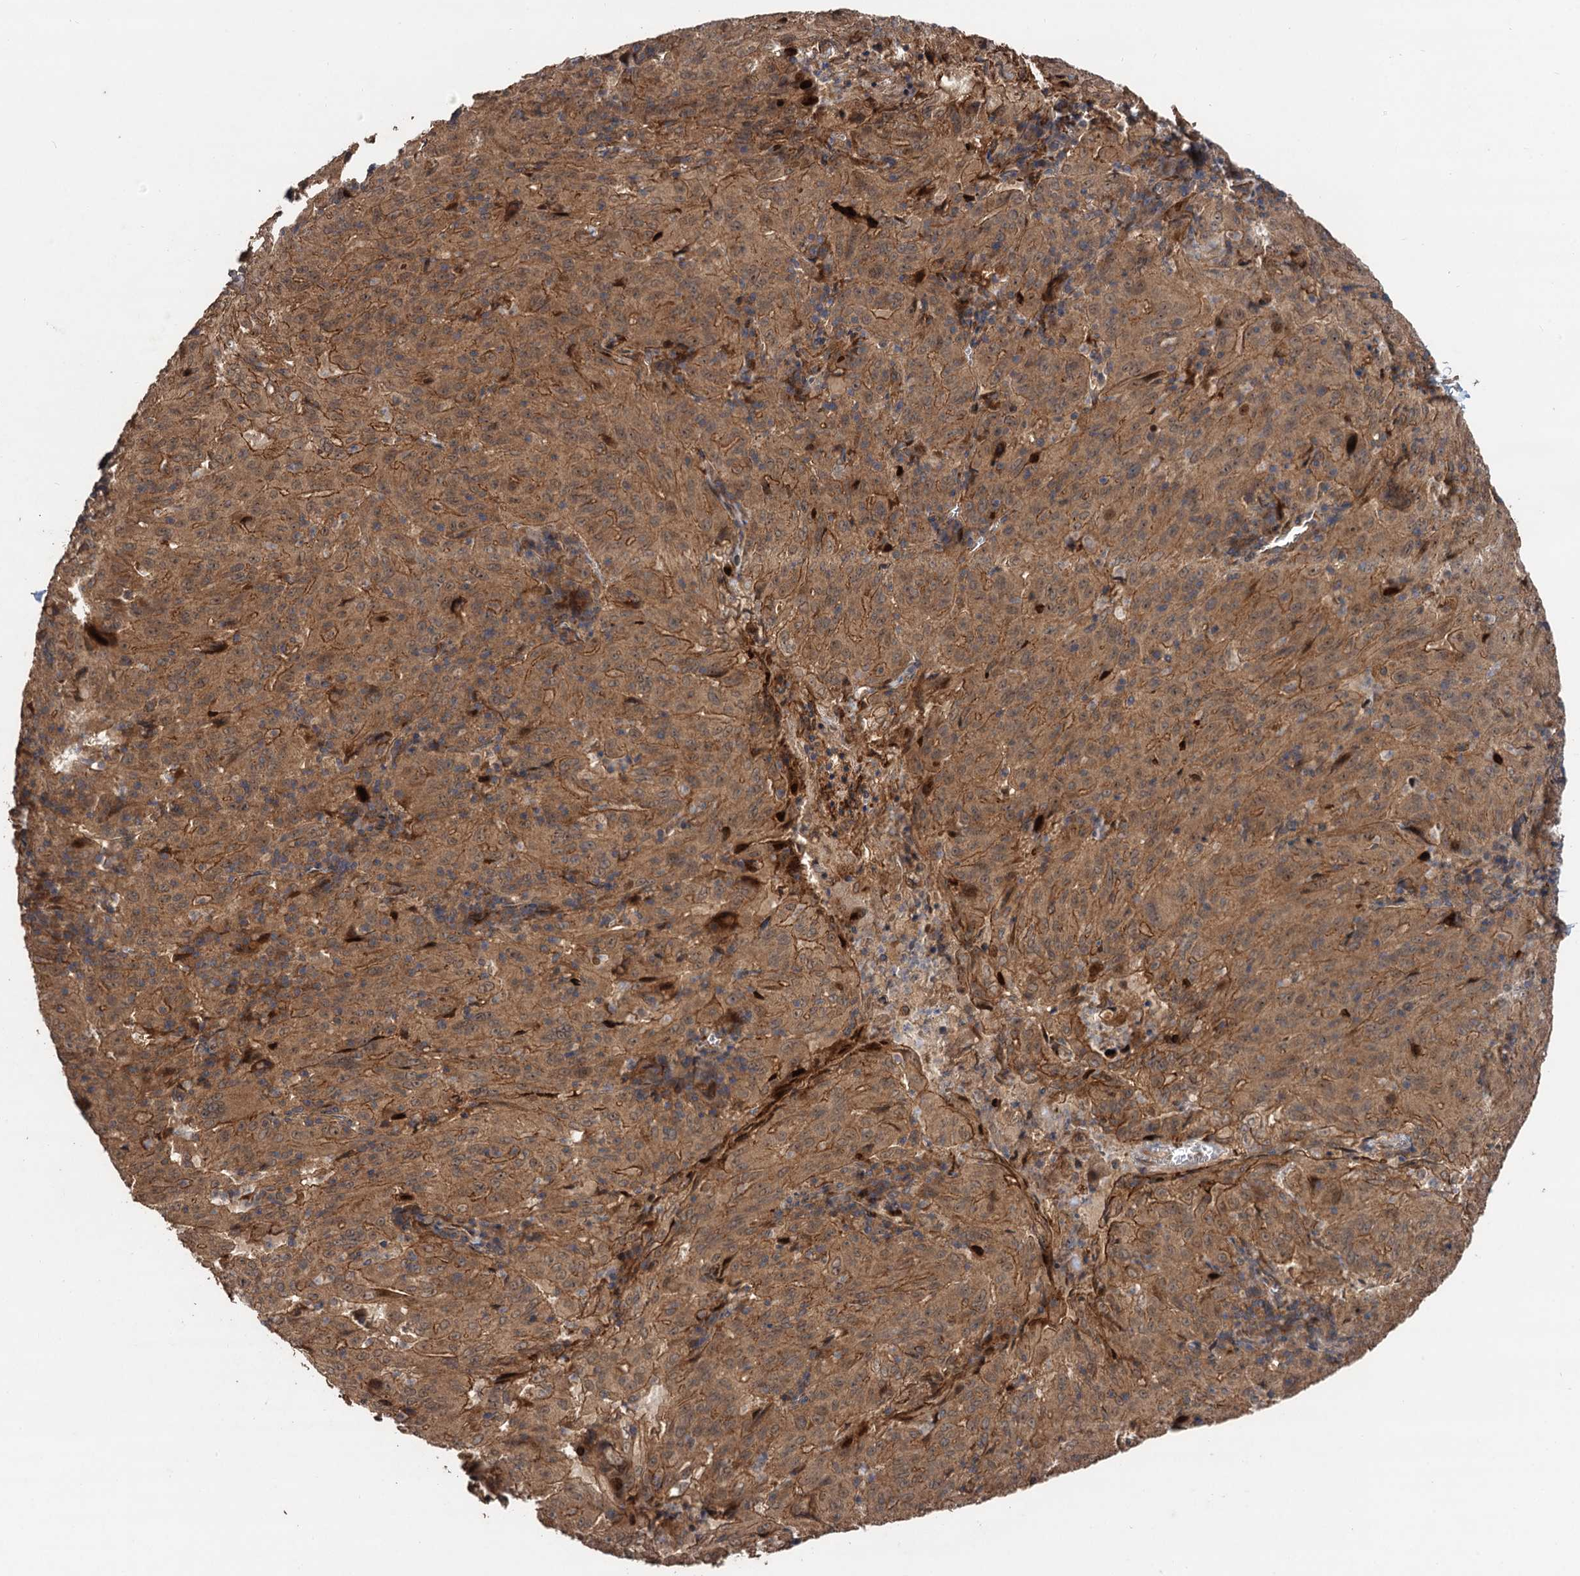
{"staining": {"intensity": "moderate", "quantity": ">75%", "location": "cytoplasmic/membranous"}, "tissue": "pancreatic cancer", "cell_type": "Tumor cells", "image_type": "cancer", "snomed": [{"axis": "morphology", "description": "Adenocarcinoma, NOS"}, {"axis": "topography", "description": "Pancreas"}], "caption": "A histopathology image showing moderate cytoplasmic/membranous staining in about >75% of tumor cells in pancreatic cancer, as visualized by brown immunohistochemical staining.", "gene": "TMEM39B", "patient": {"sex": "male", "age": 63}}